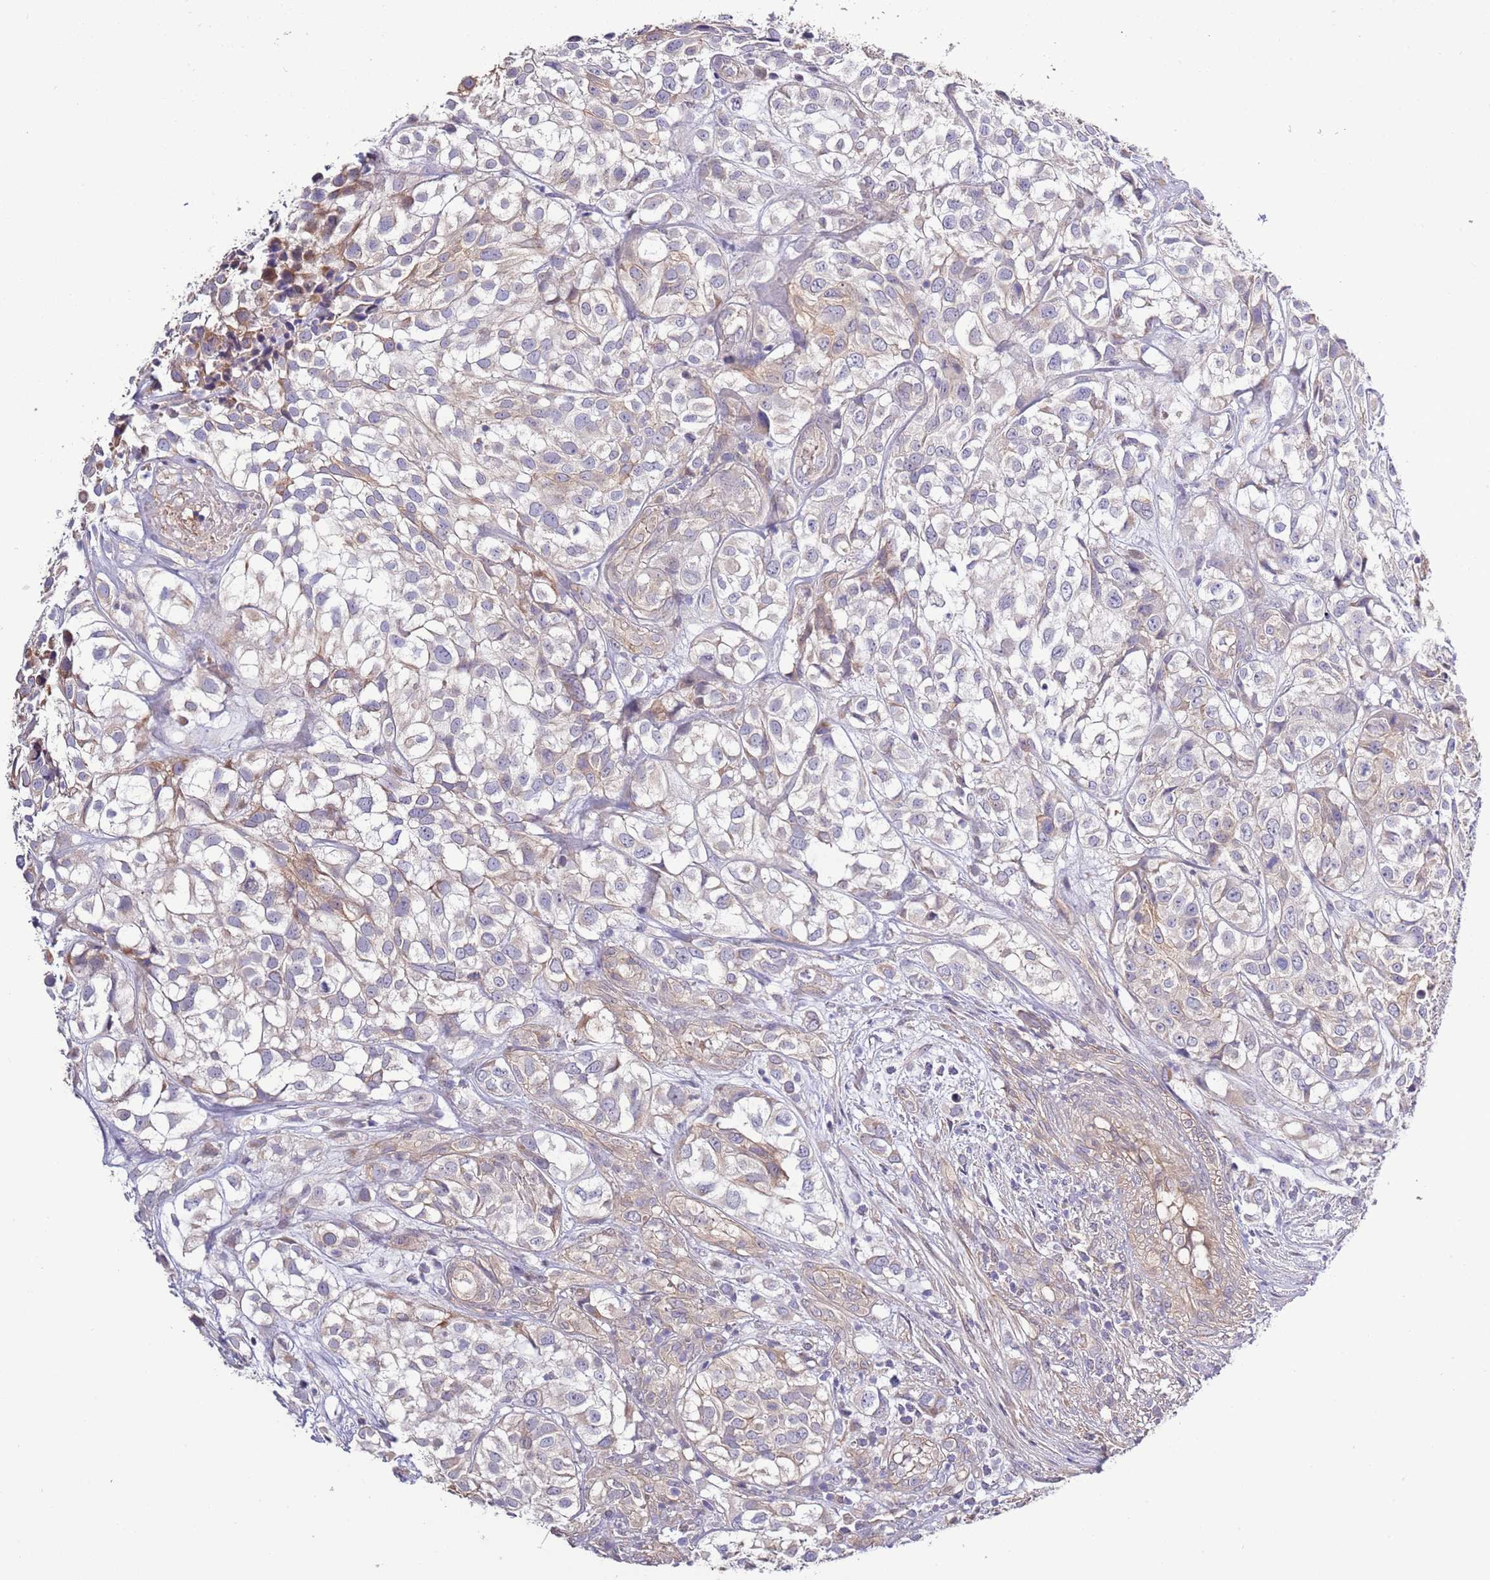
{"staining": {"intensity": "weak", "quantity": "<25%", "location": "cytoplasmic/membranous"}, "tissue": "urothelial cancer", "cell_type": "Tumor cells", "image_type": "cancer", "snomed": [{"axis": "morphology", "description": "Urothelial carcinoma, High grade"}, {"axis": "topography", "description": "Urinary bladder"}], "caption": "Tumor cells are negative for protein expression in human urothelial carcinoma (high-grade).", "gene": "LIPJ", "patient": {"sex": "male", "age": 56}}